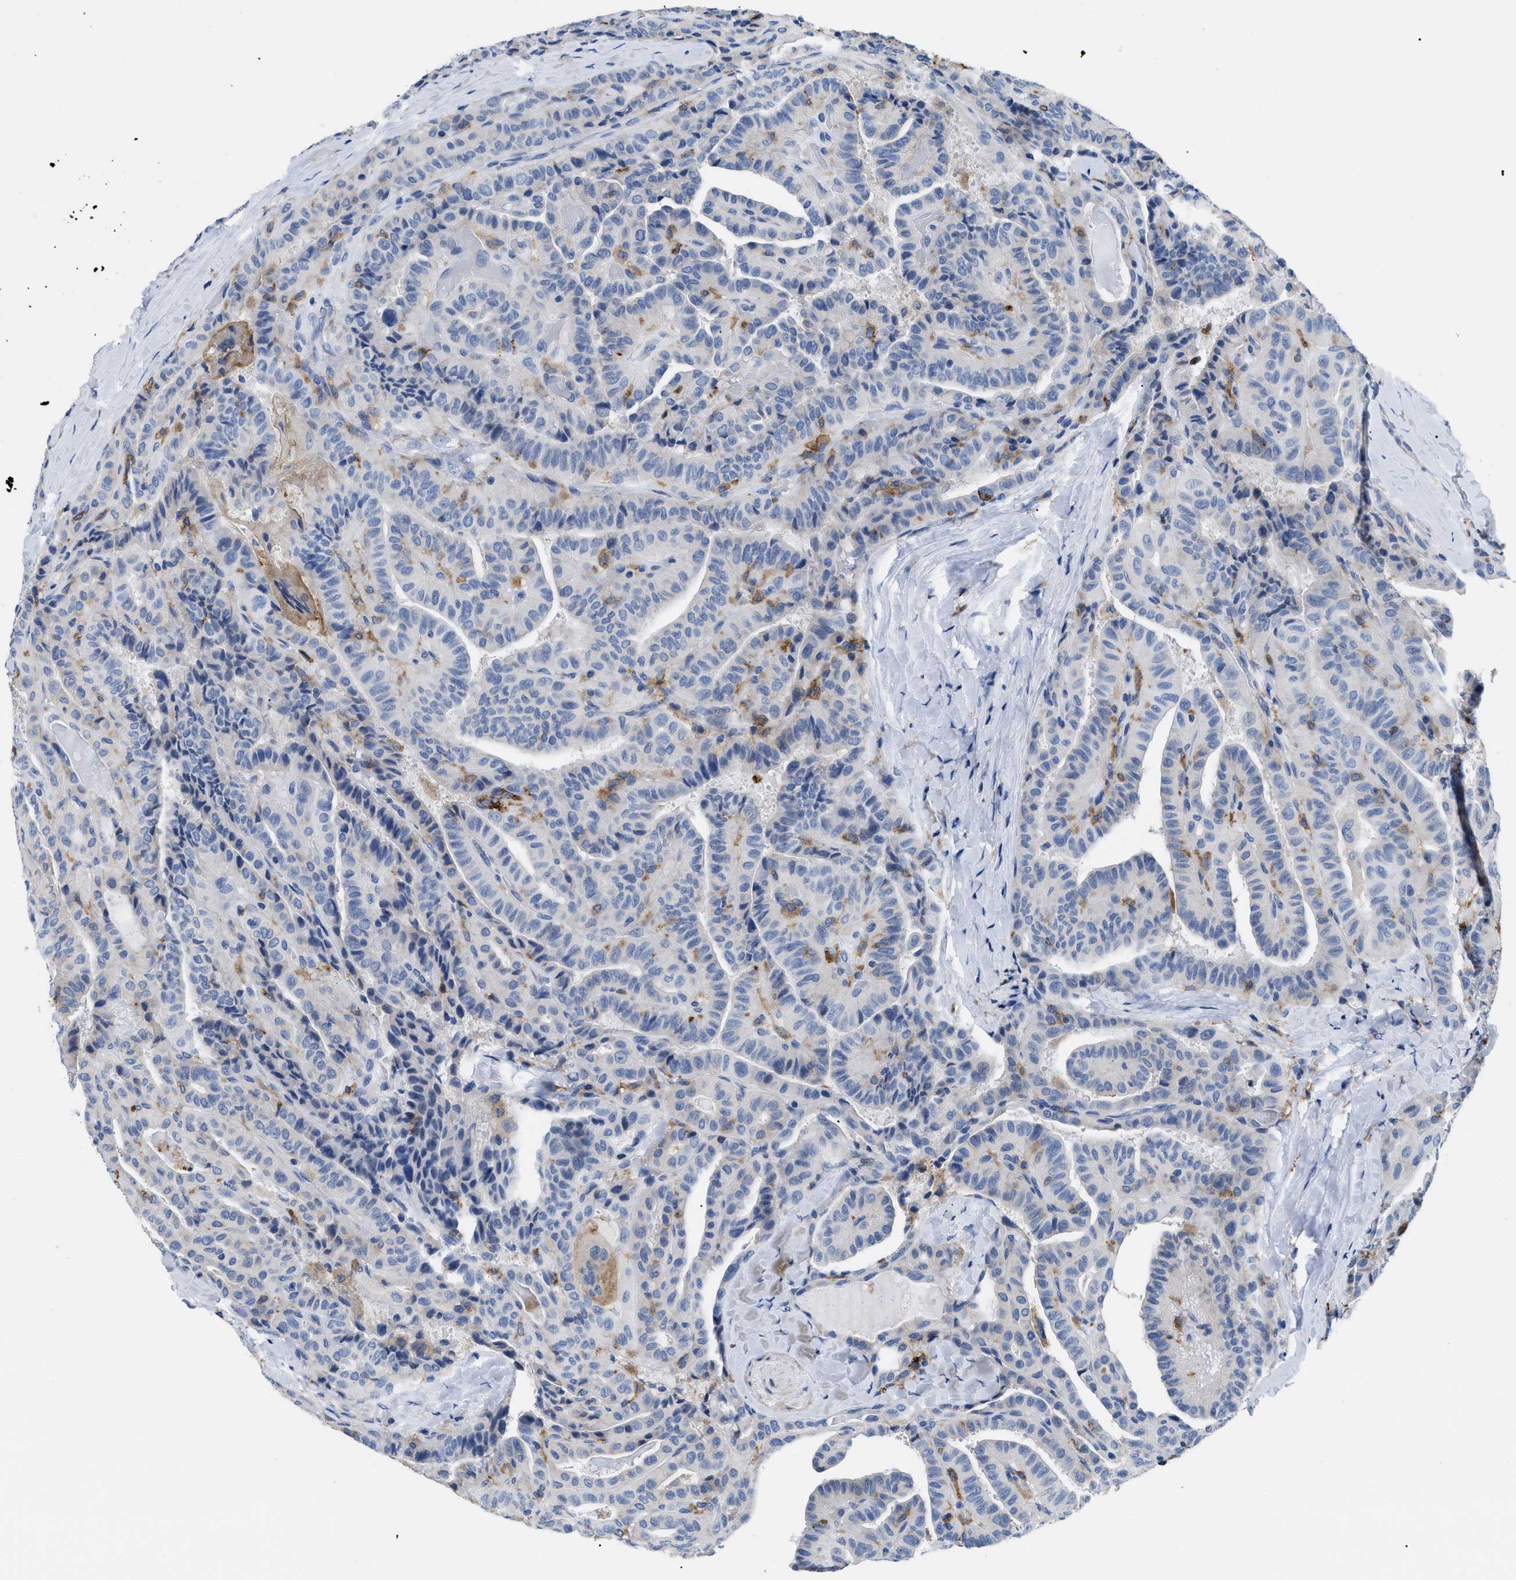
{"staining": {"intensity": "weak", "quantity": "<25%", "location": "cytoplasmic/membranous"}, "tissue": "thyroid cancer", "cell_type": "Tumor cells", "image_type": "cancer", "snomed": [{"axis": "morphology", "description": "Papillary adenocarcinoma, NOS"}, {"axis": "topography", "description": "Thyroid gland"}], "caption": "Immunohistochemistry photomicrograph of thyroid cancer (papillary adenocarcinoma) stained for a protein (brown), which displays no staining in tumor cells.", "gene": "HLA-DPA1", "patient": {"sex": "male", "age": 77}}